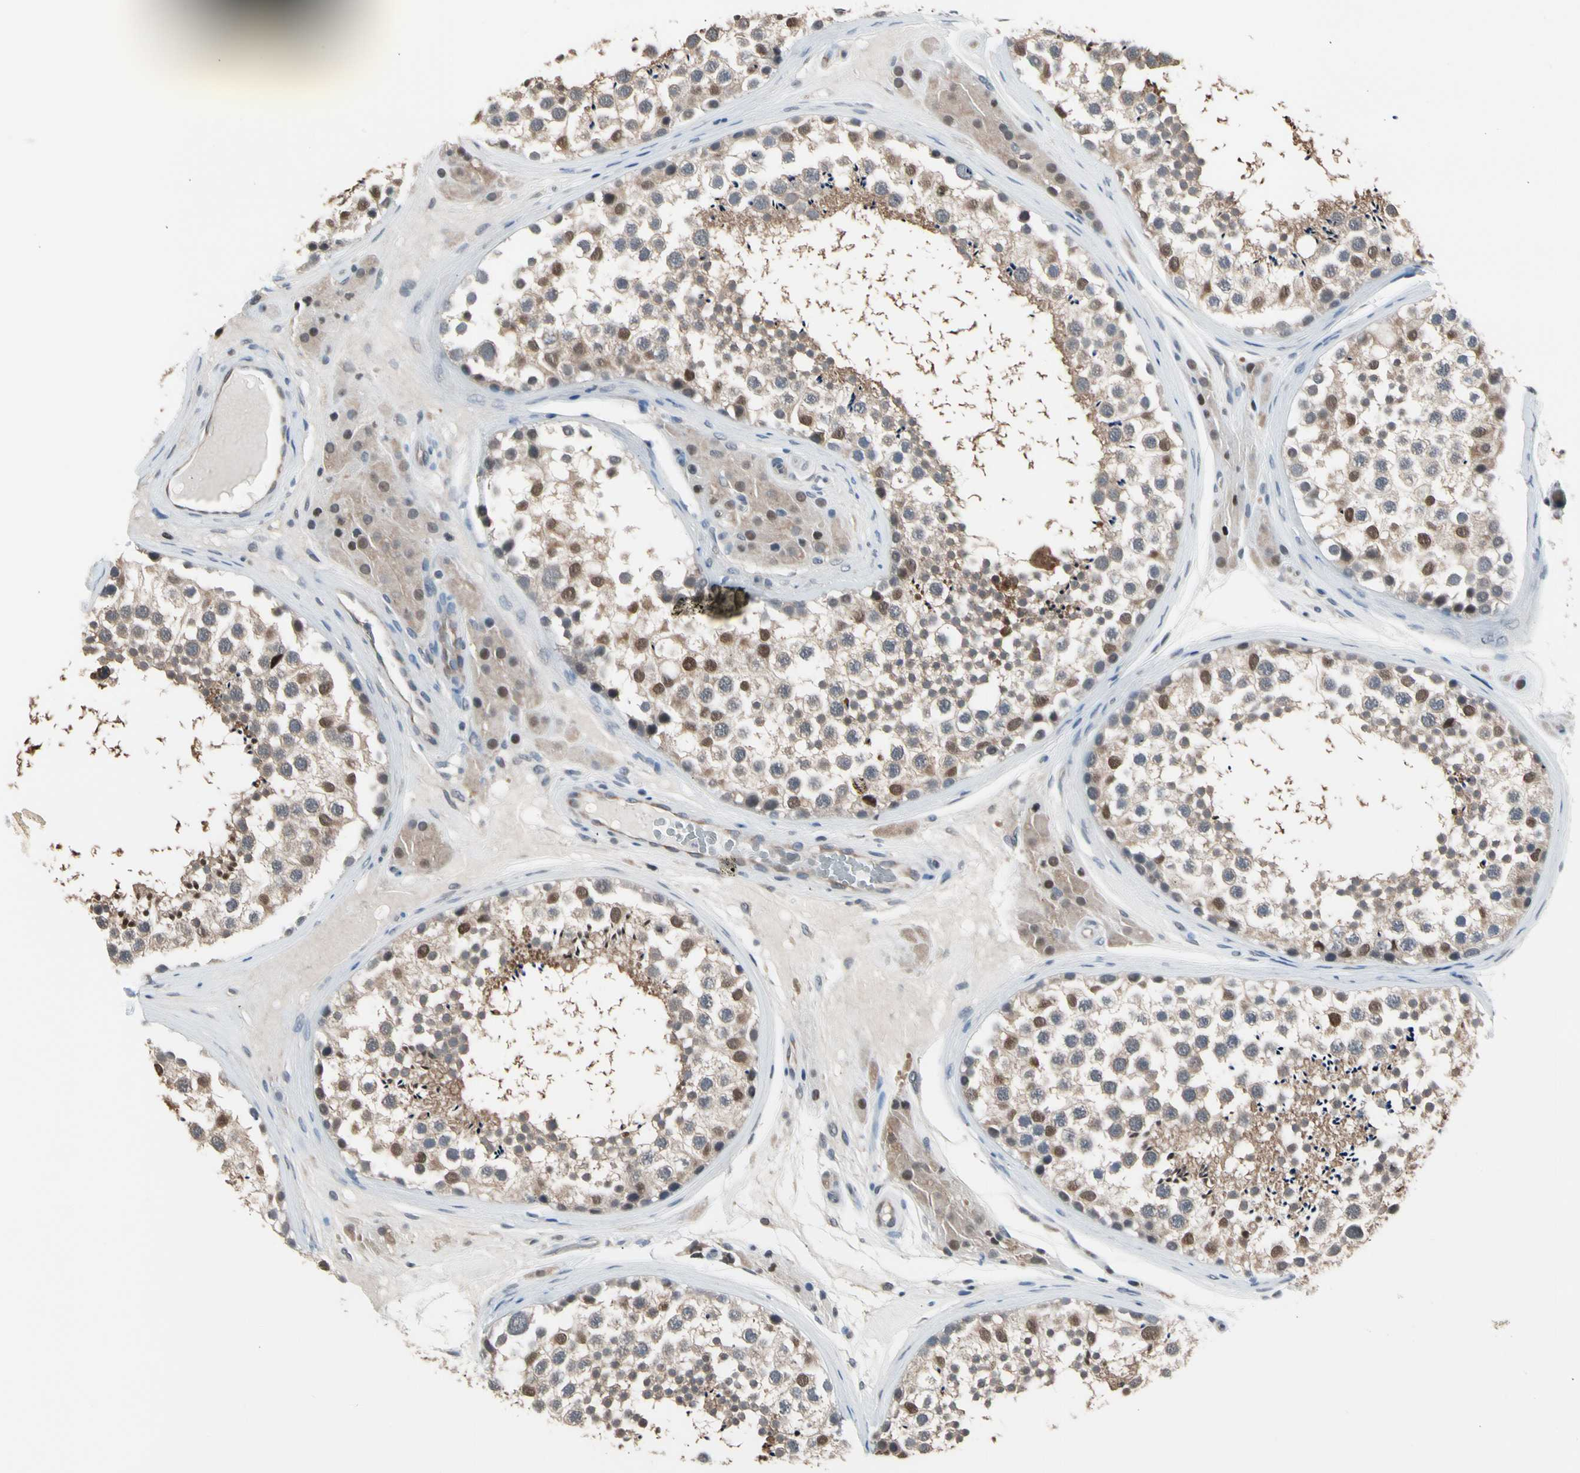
{"staining": {"intensity": "moderate", "quantity": ">75%", "location": "cytoplasmic/membranous,nuclear"}, "tissue": "testis", "cell_type": "Cells in seminiferous ducts", "image_type": "normal", "snomed": [{"axis": "morphology", "description": "Normal tissue, NOS"}, {"axis": "topography", "description": "Testis"}], "caption": "This photomicrograph displays immunohistochemistry staining of unremarkable testis, with medium moderate cytoplasmic/membranous,nuclear expression in approximately >75% of cells in seminiferous ducts.", "gene": "ENSG00000256646", "patient": {"sex": "male", "age": 46}}